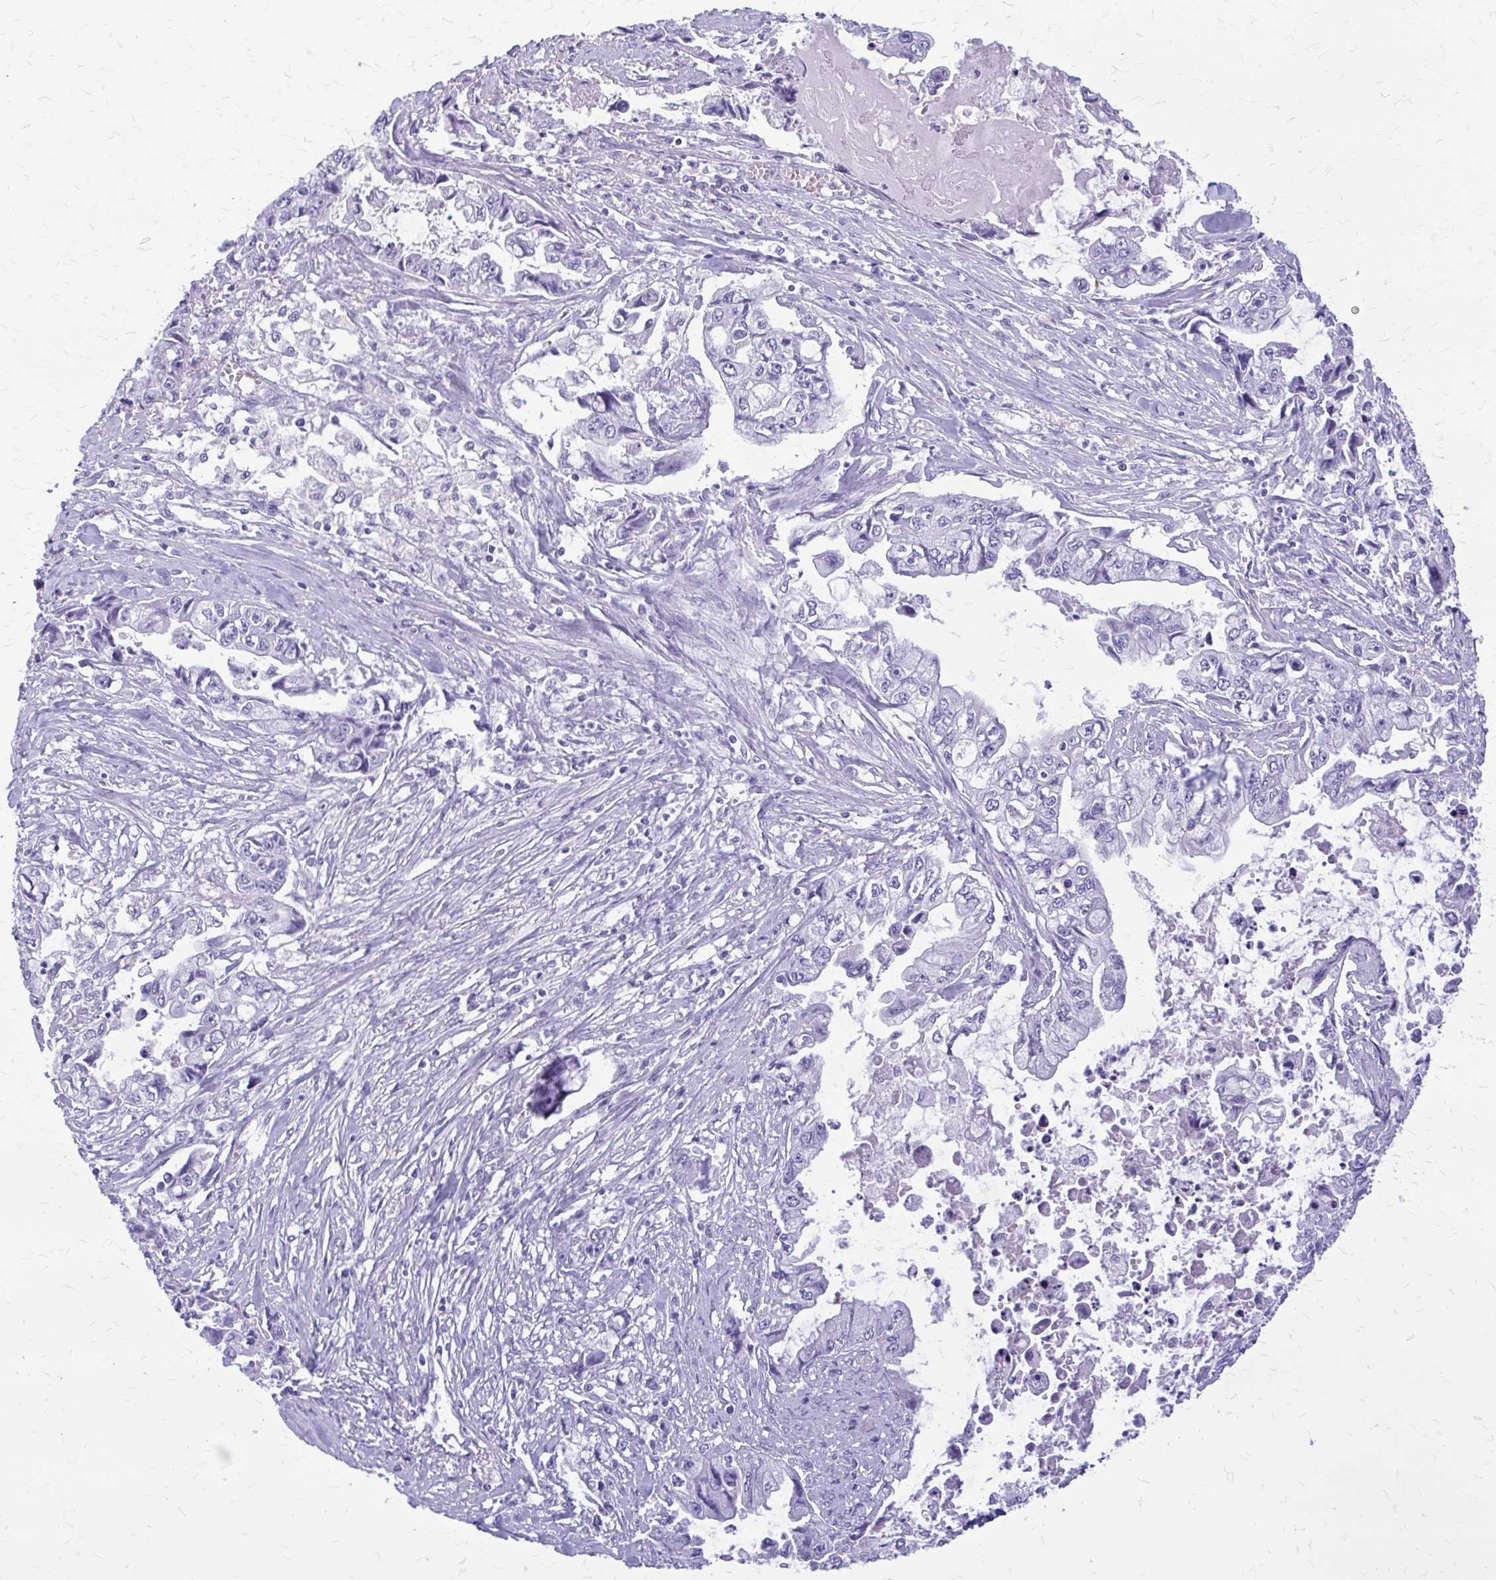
{"staining": {"intensity": "negative", "quantity": "none", "location": "none"}, "tissue": "pancreatic cancer", "cell_type": "Tumor cells", "image_type": "cancer", "snomed": [{"axis": "morphology", "description": "Adenocarcinoma, NOS"}, {"axis": "topography", "description": "Pancreas"}], "caption": "This is an IHC histopathology image of human pancreatic cancer. There is no positivity in tumor cells.", "gene": "KLHDC7A", "patient": {"sex": "male", "age": 66}}